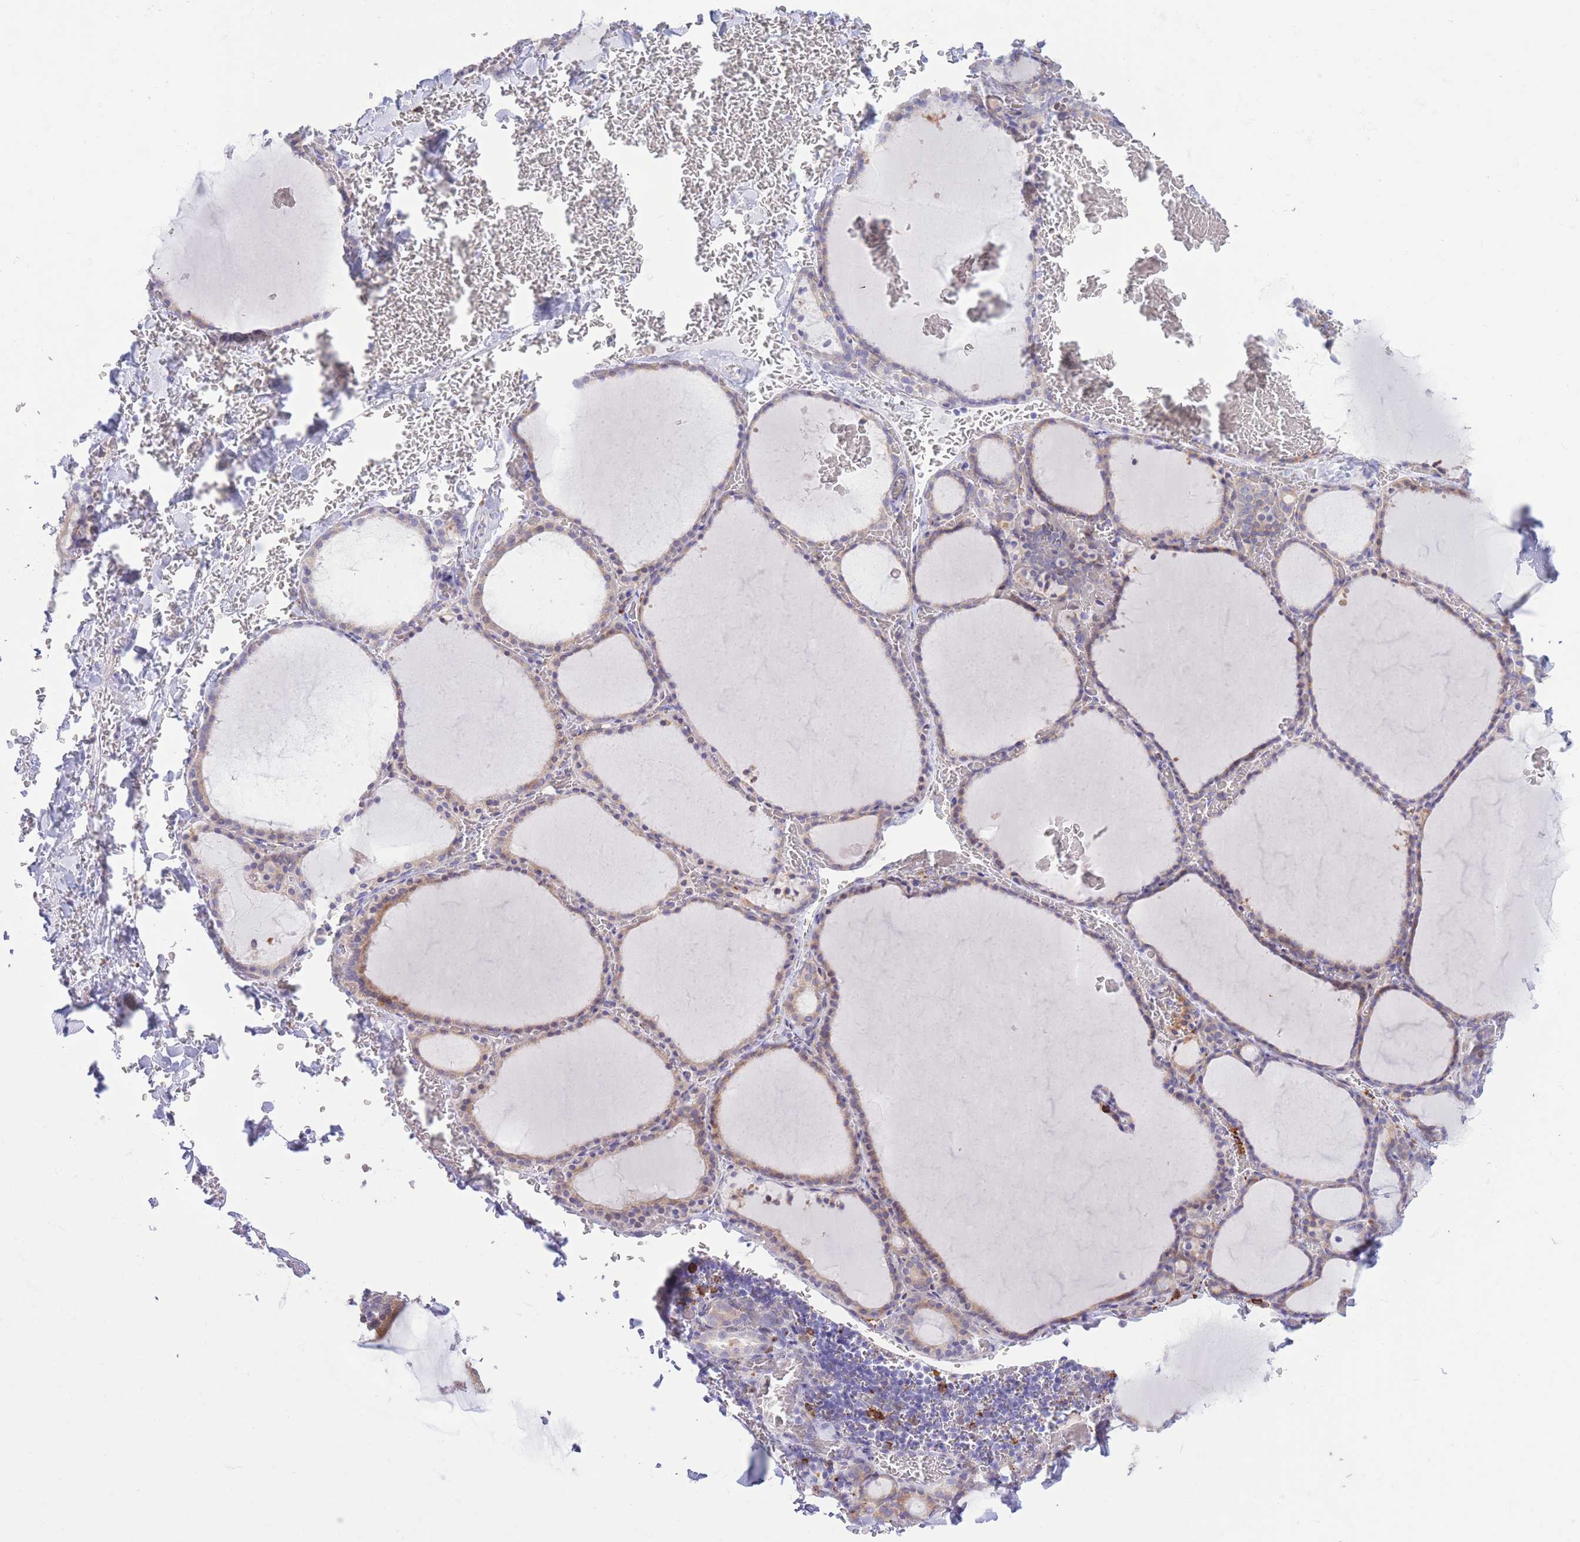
{"staining": {"intensity": "moderate", "quantity": "25%-75%", "location": "cytoplasmic/membranous"}, "tissue": "thyroid gland", "cell_type": "Glandular cells", "image_type": "normal", "snomed": [{"axis": "morphology", "description": "Normal tissue, NOS"}, {"axis": "topography", "description": "Thyroid gland"}], "caption": "The image demonstrates staining of benign thyroid gland, revealing moderate cytoplasmic/membranous protein positivity (brown color) within glandular cells.", "gene": "MYDGF", "patient": {"sex": "female", "age": 39}}